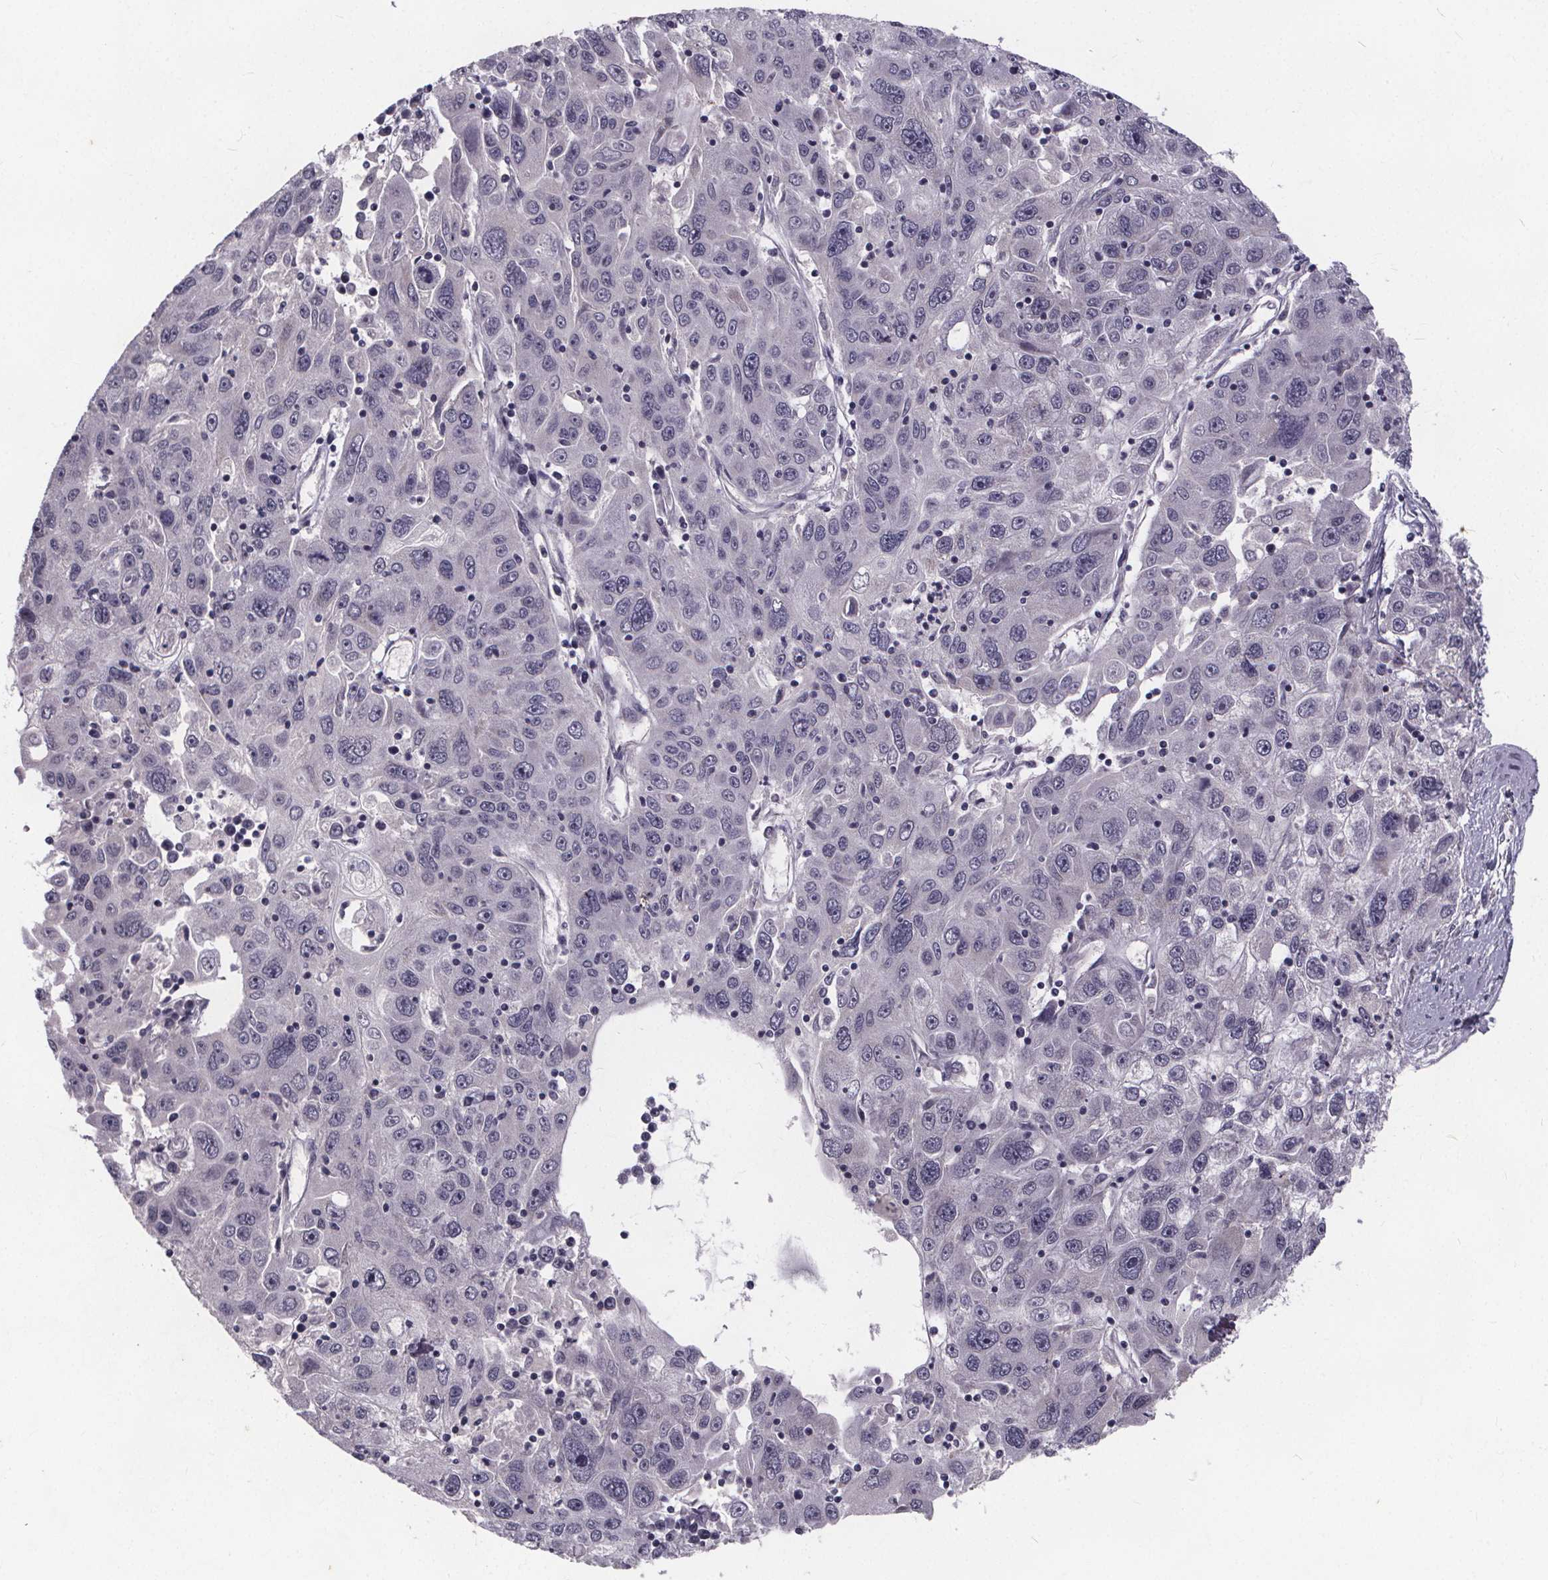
{"staining": {"intensity": "negative", "quantity": "none", "location": "none"}, "tissue": "stomach cancer", "cell_type": "Tumor cells", "image_type": "cancer", "snomed": [{"axis": "morphology", "description": "Adenocarcinoma, NOS"}, {"axis": "topography", "description": "Stomach"}], "caption": "Immunohistochemistry (IHC) of human stomach cancer shows no expression in tumor cells. The staining was performed using DAB (3,3'-diaminobenzidine) to visualize the protein expression in brown, while the nuclei were stained in blue with hematoxylin (Magnification: 20x).", "gene": "FAM181B", "patient": {"sex": "male", "age": 56}}